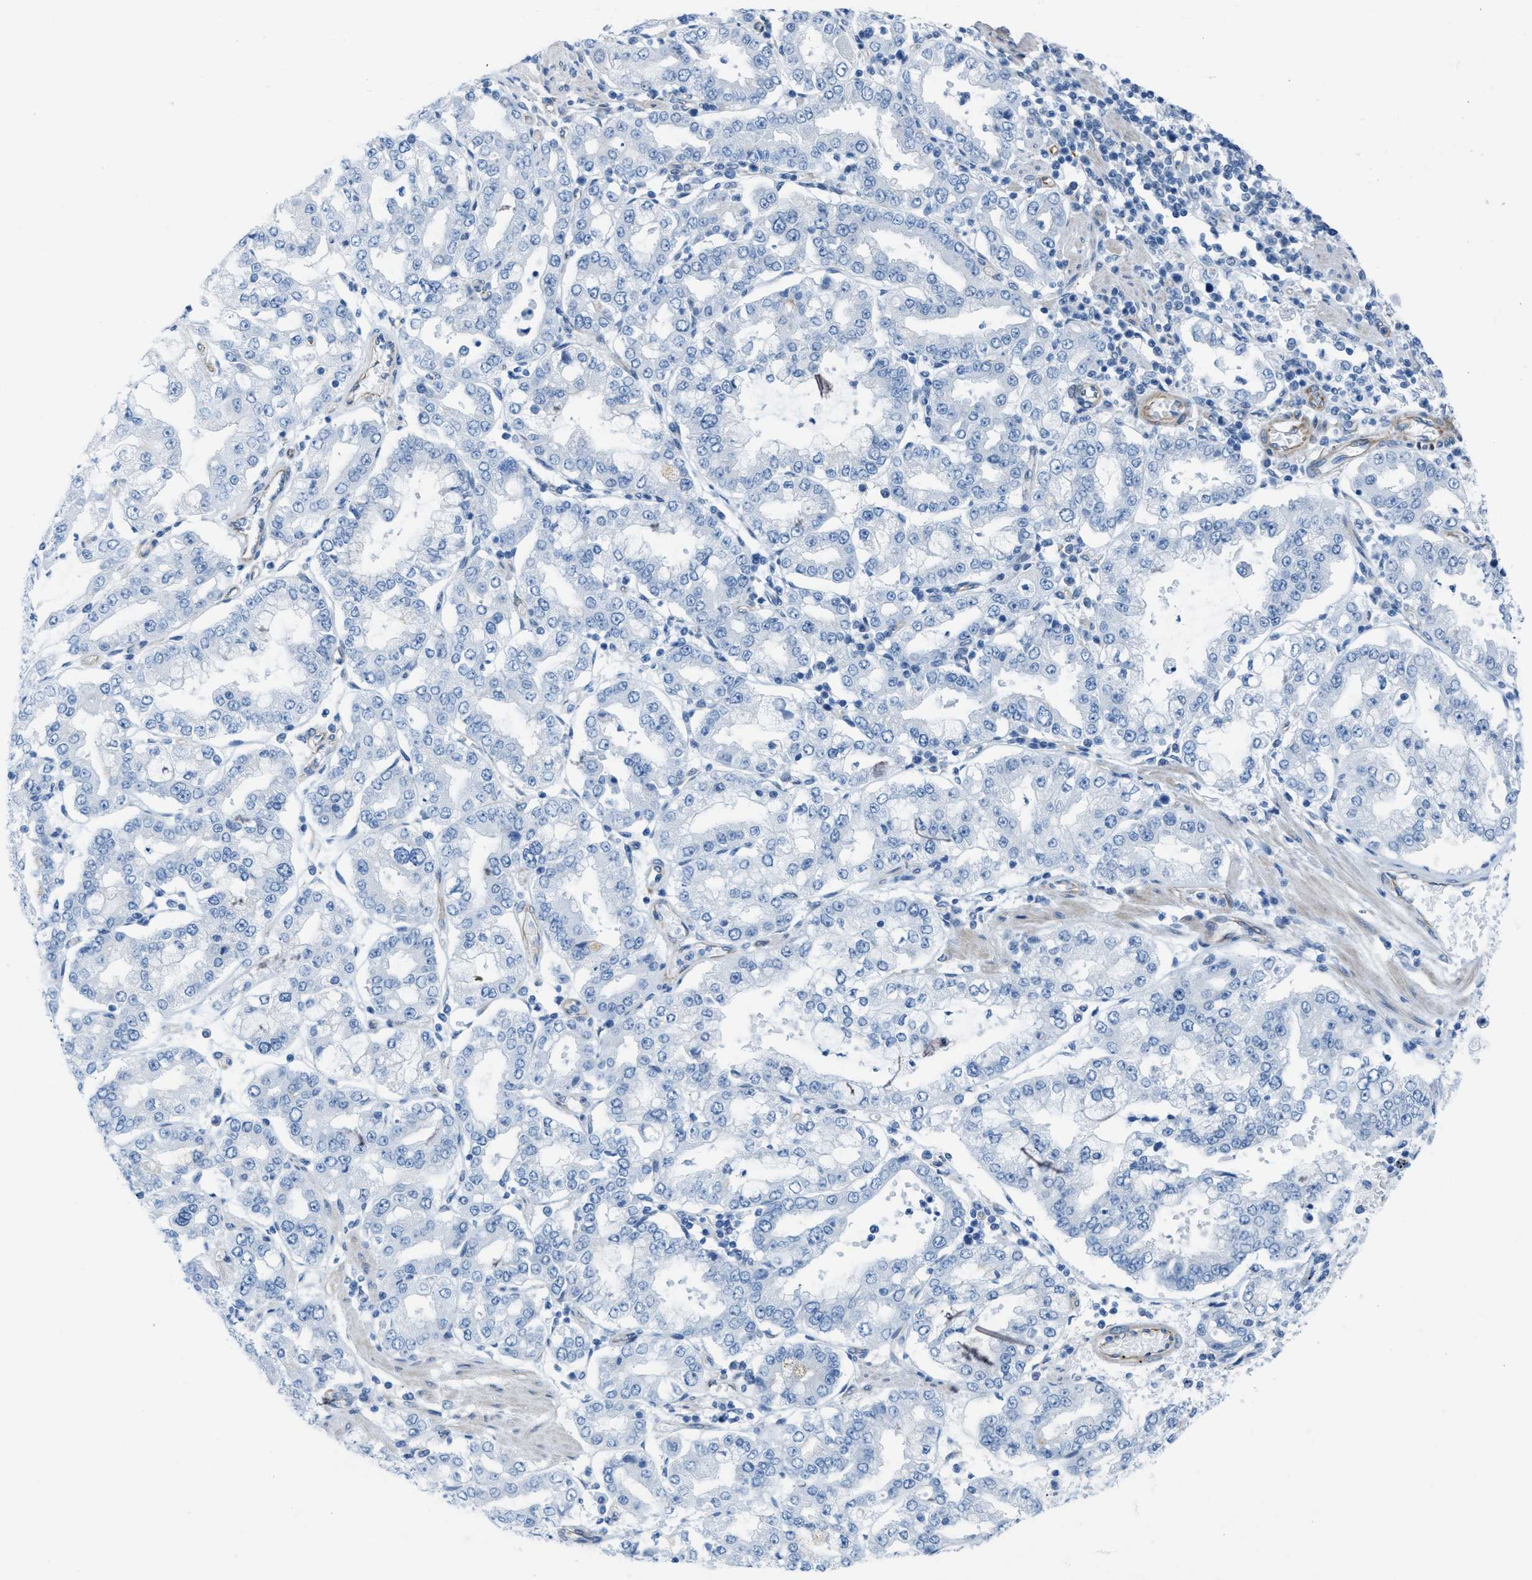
{"staining": {"intensity": "negative", "quantity": "none", "location": "none"}, "tissue": "stomach cancer", "cell_type": "Tumor cells", "image_type": "cancer", "snomed": [{"axis": "morphology", "description": "Adenocarcinoma, NOS"}, {"axis": "topography", "description": "Stomach"}], "caption": "The micrograph displays no significant staining in tumor cells of stomach adenocarcinoma.", "gene": "SLC12A1", "patient": {"sex": "male", "age": 76}}